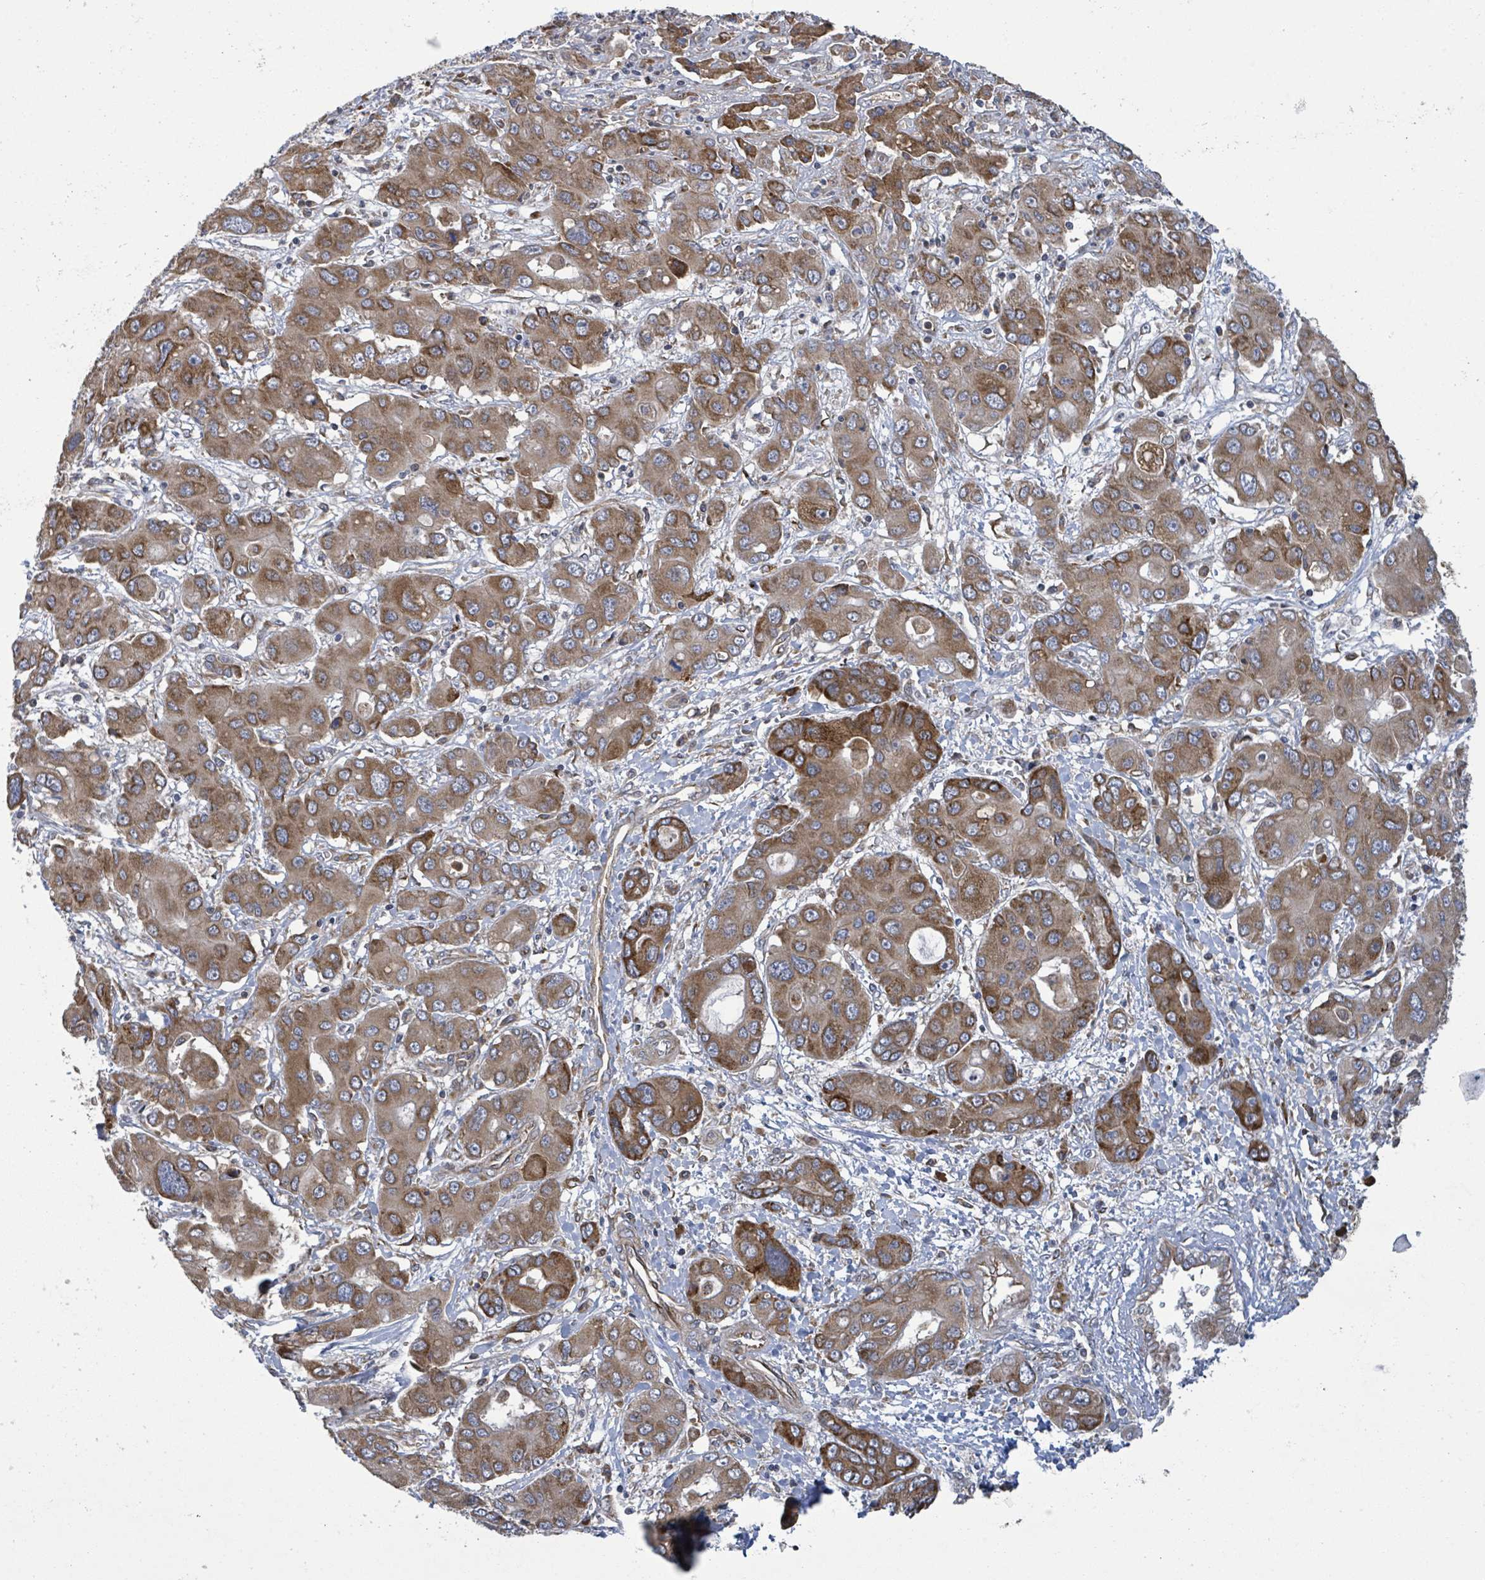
{"staining": {"intensity": "strong", "quantity": ">75%", "location": "cytoplasmic/membranous"}, "tissue": "liver cancer", "cell_type": "Tumor cells", "image_type": "cancer", "snomed": [{"axis": "morphology", "description": "Cholangiocarcinoma"}, {"axis": "topography", "description": "Liver"}], "caption": "Immunohistochemistry (DAB (3,3'-diaminobenzidine)) staining of human cholangiocarcinoma (liver) reveals strong cytoplasmic/membranous protein expression in about >75% of tumor cells. The protein of interest is stained brown, and the nuclei are stained in blue (DAB (3,3'-diaminobenzidine) IHC with brightfield microscopy, high magnification).", "gene": "NOMO1", "patient": {"sex": "male", "age": 67}}